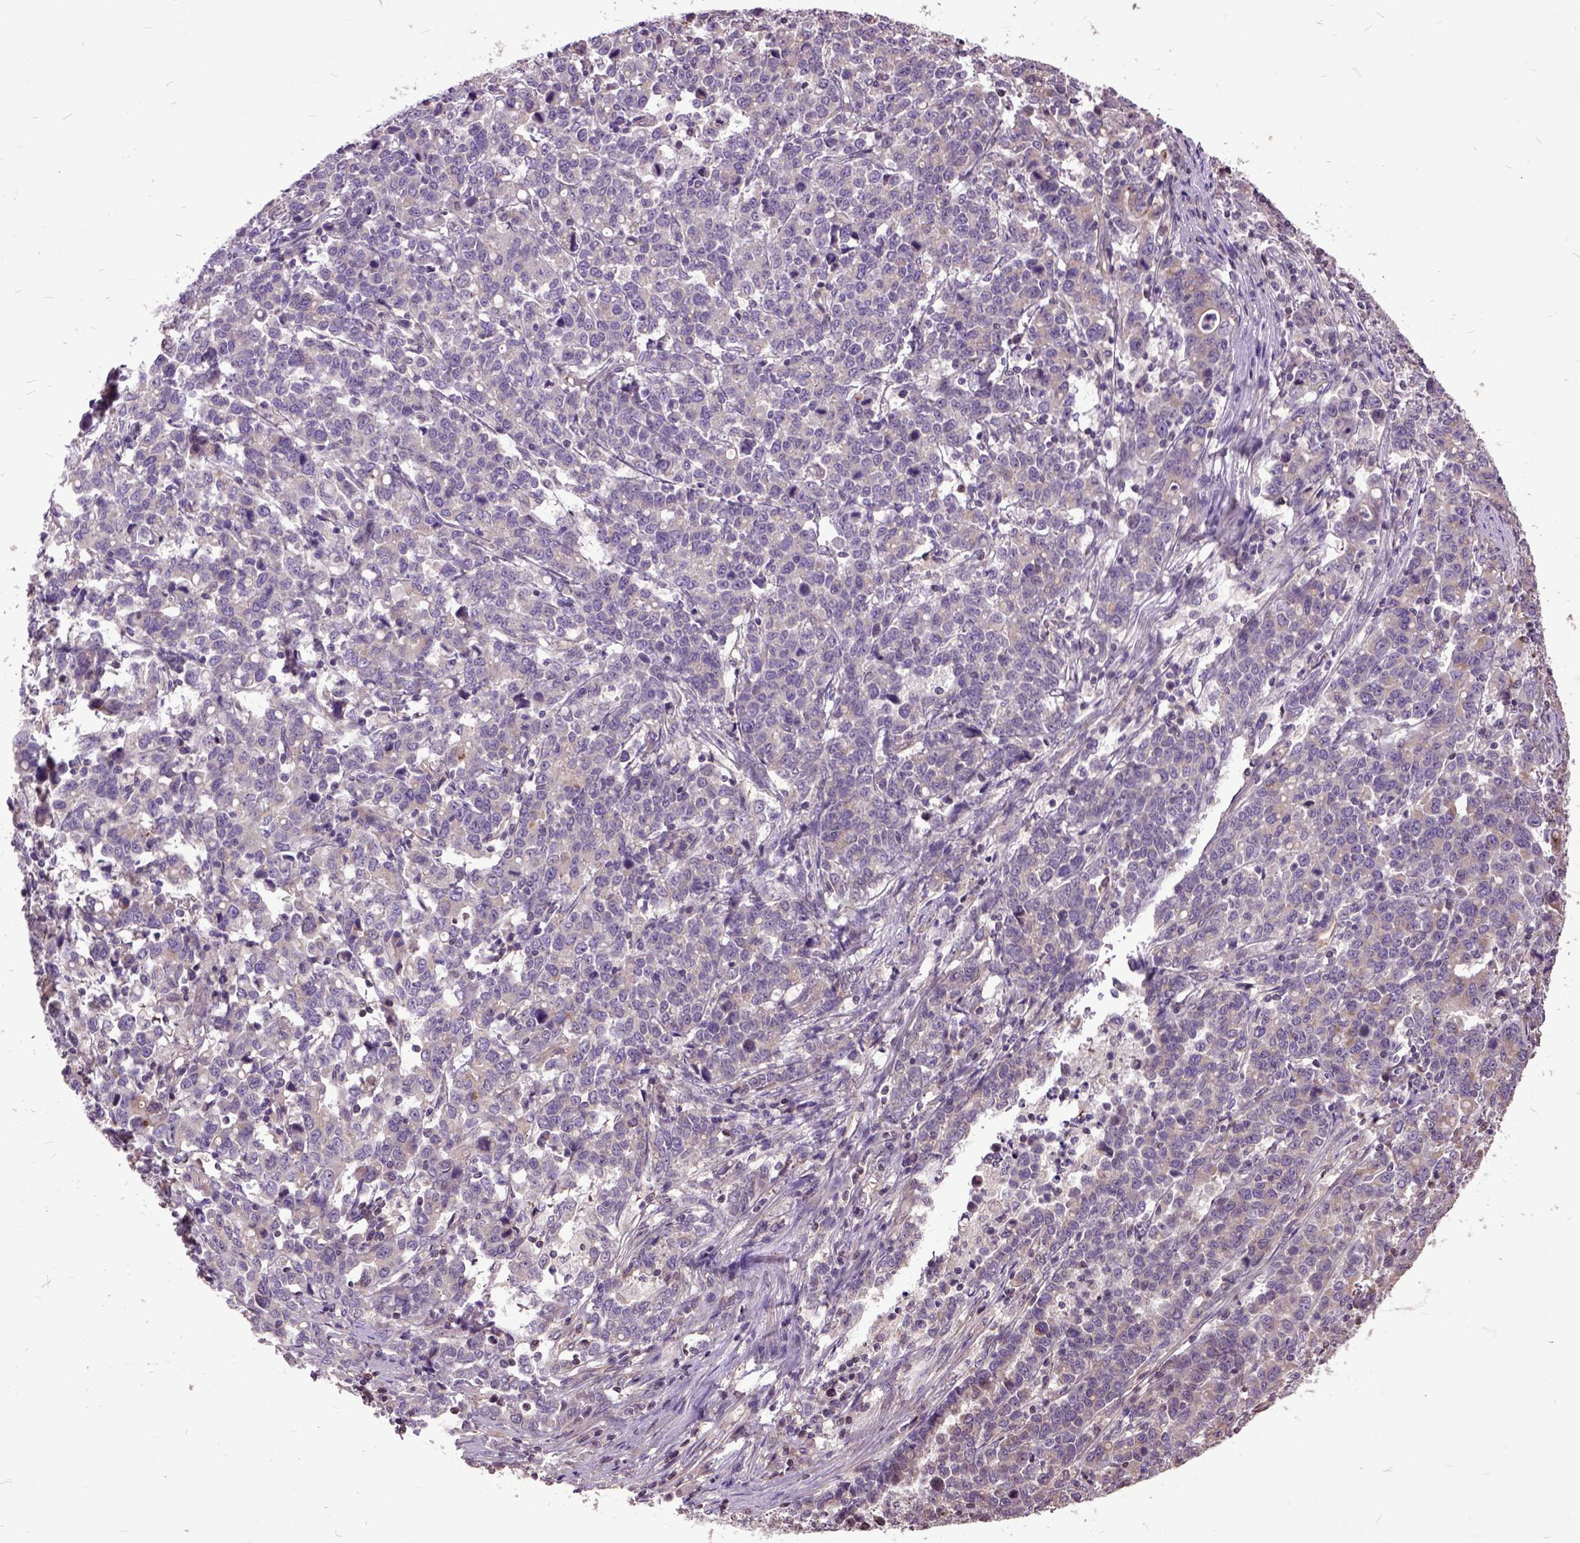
{"staining": {"intensity": "weak", "quantity": "25%-75%", "location": "cytoplasmic/membranous"}, "tissue": "stomach cancer", "cell_type": "Tumor cells", "image_type": "cancer", "snomed": [{"axis": "morphology", "description": "Adenocarcinoma, NOS"}, {"axis": "topography", "description": "Stomach, upper"}], "caption": "The immunohistochemical stain shows weak cytoplasmic/membranous positivity in tumor cells of stomach cancer tissue.", "gene": "AREG", "patient": {"sex": "male", "age": 69}}